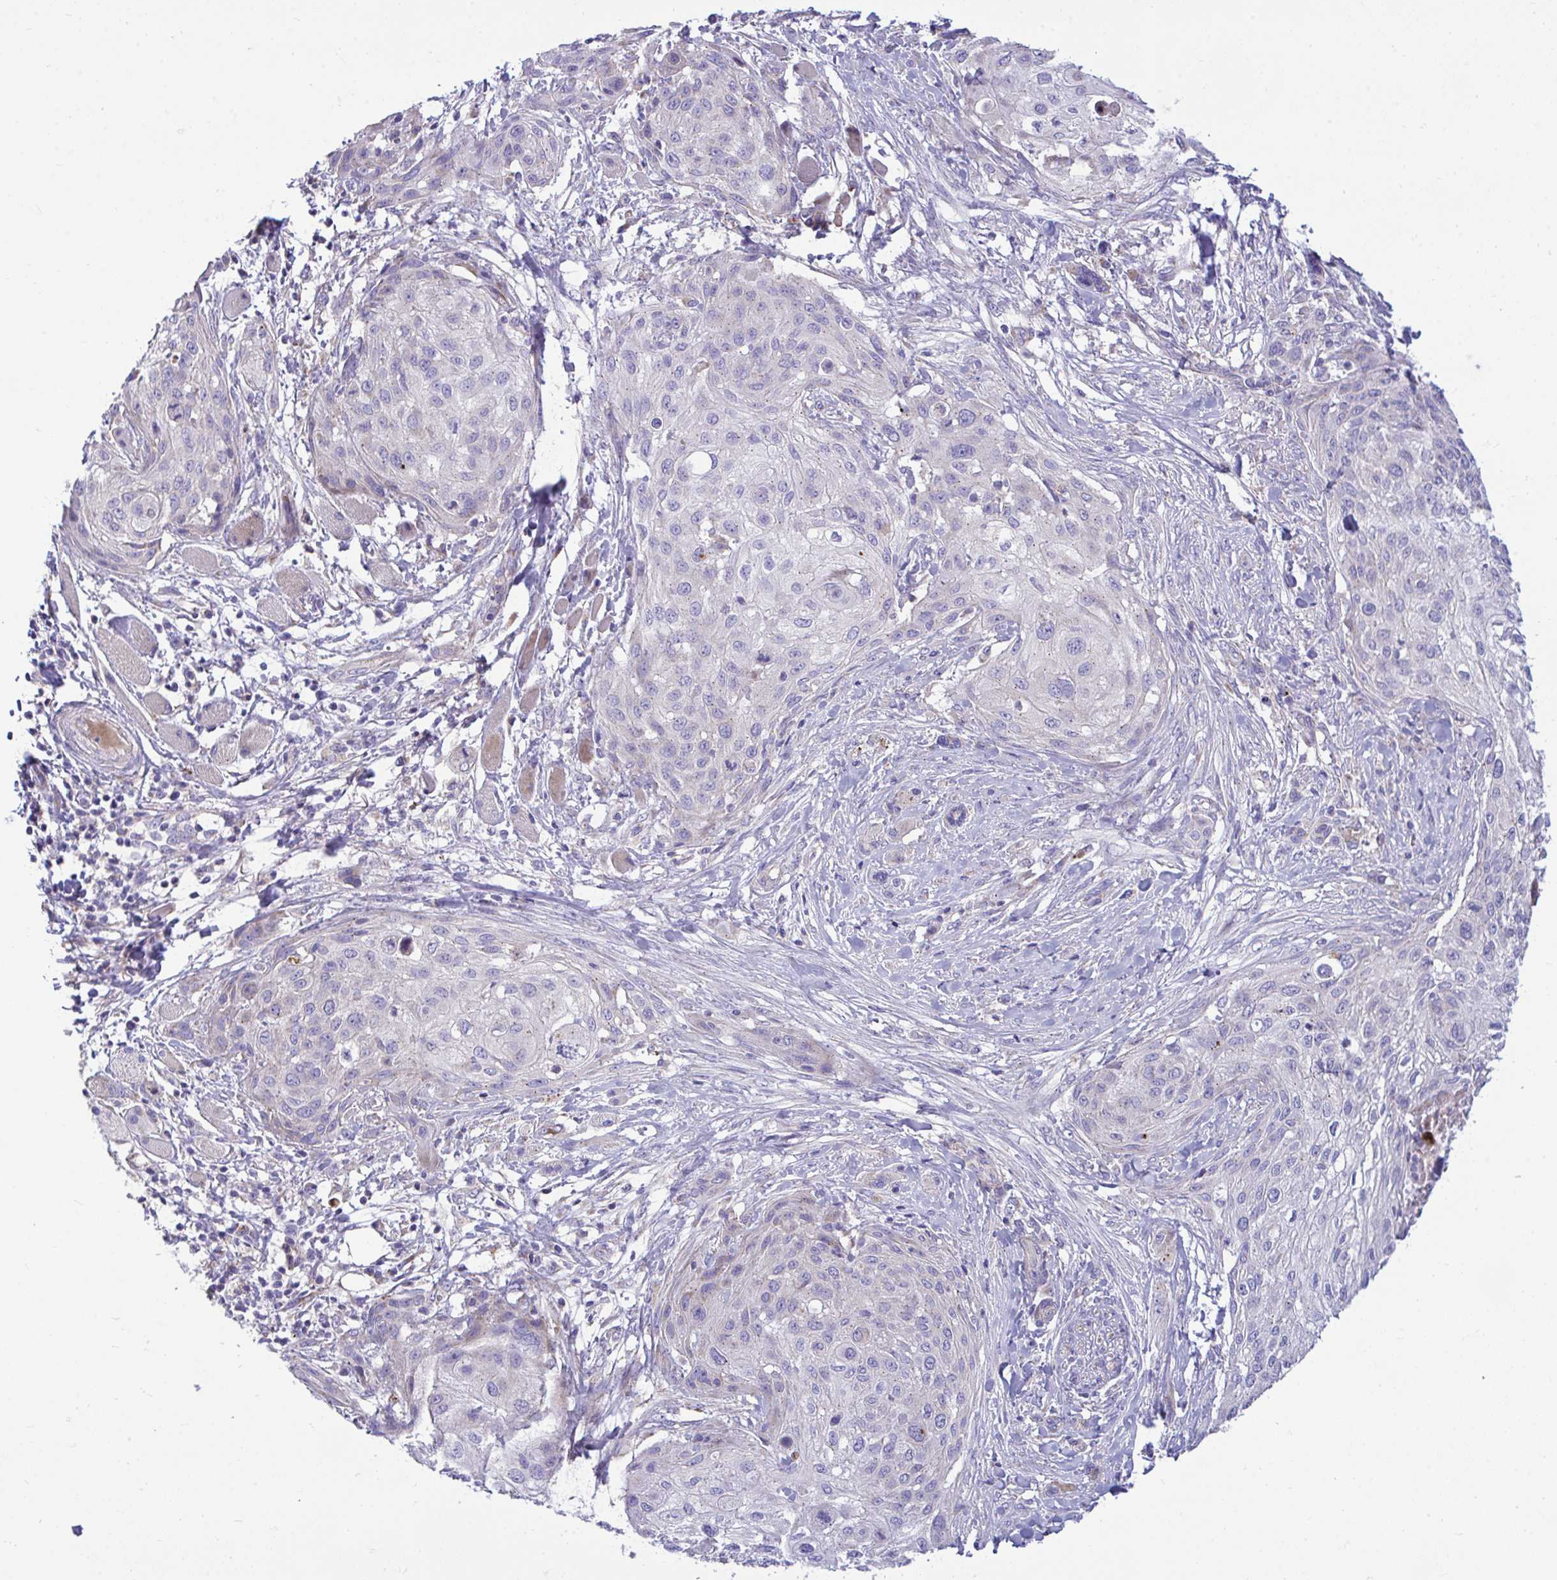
{"staining": {"intensity": "negative", "quantity": "none", "location": "none"}, "tissue": "skin cancer", "cell_type": "Tumor cells", "image_type": "cancer", "snomed": [{"axis": "morphology", "description": "Squamous cell carcinoma, NOS"}, {"axis": "topography", "description": "Skin"}], "caption": "High magnification brightfield microscopy of skin squamous cell carcinoma stained with DAB (3,3'-diaminobenzidine) (brown) and counterstained with hematoxylin (blue): tumor cells show no significant staining. The staining is performed using DAB brown chromogen with nuclei counter-stained in using hematoxylin.", "gene": "MRPS16", "patient": {"sex": "female", "age": 87}}